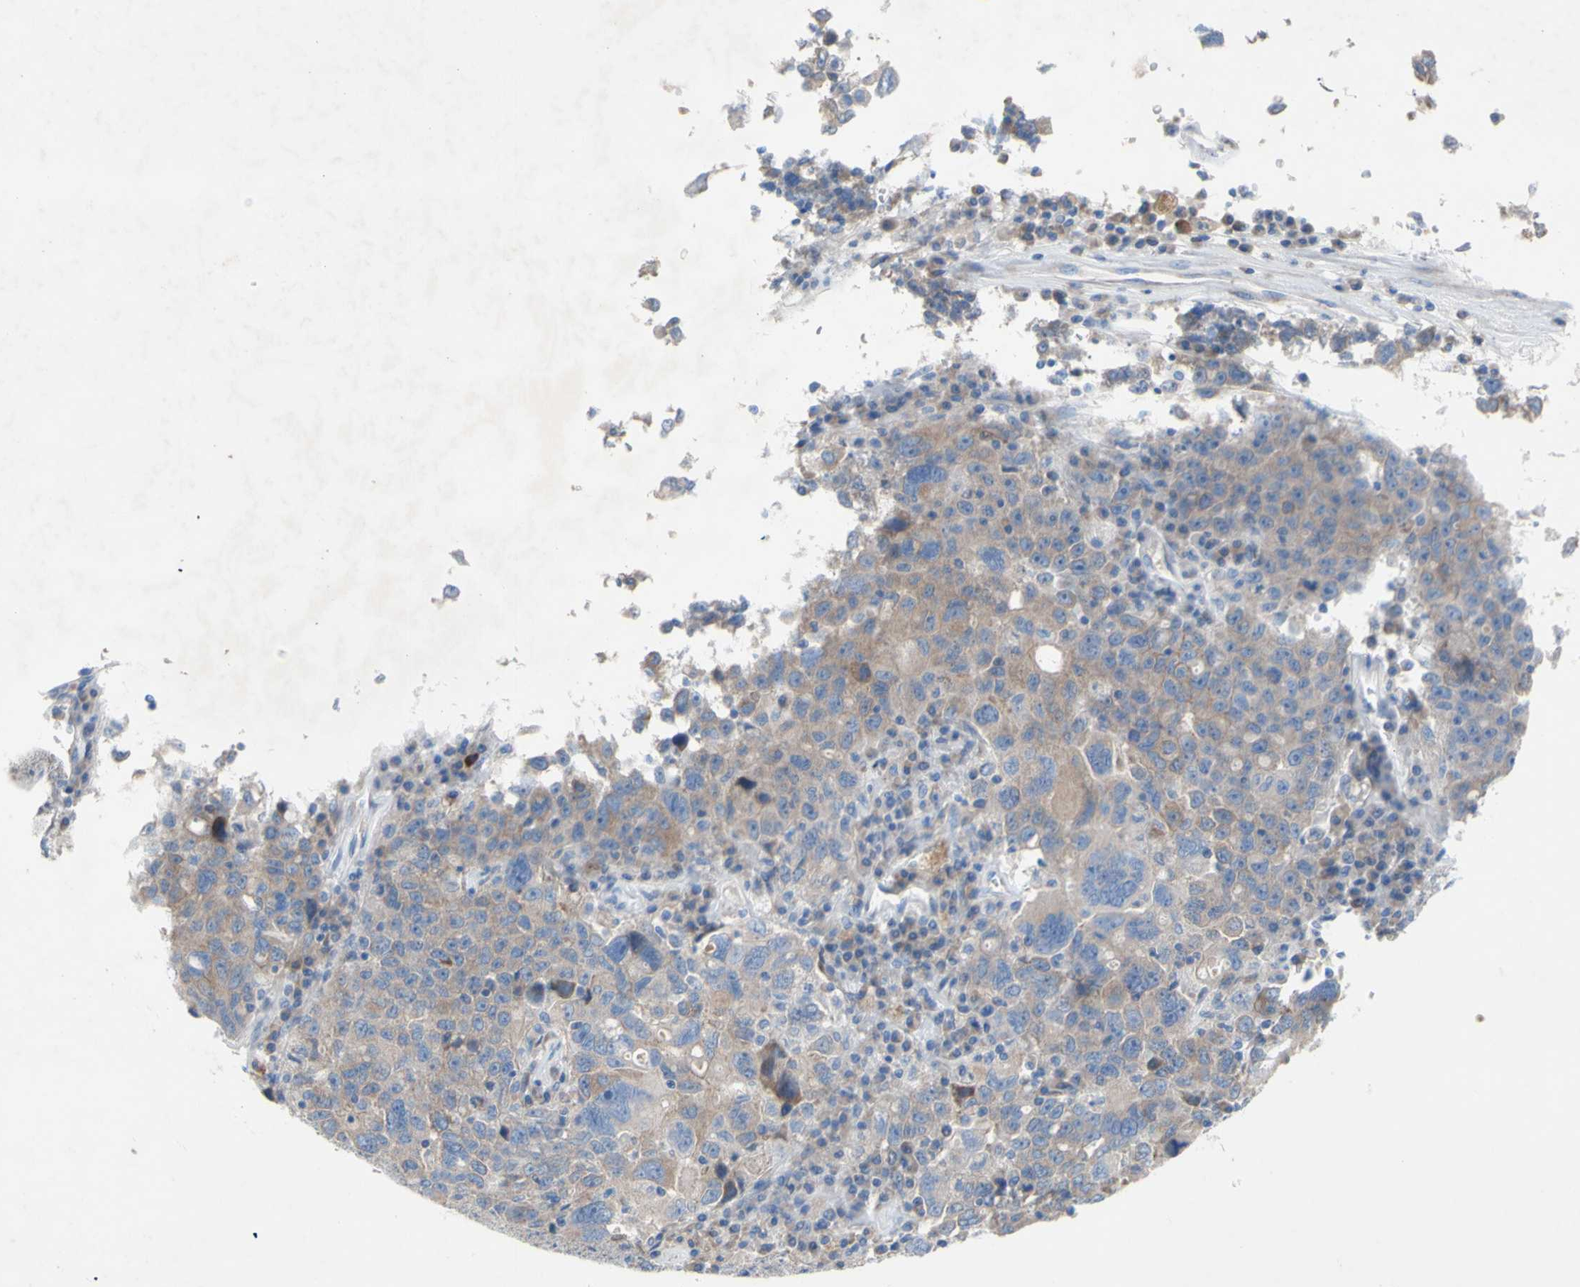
{"staining": {"intensity": "weak", "quantity": "<25%", "location": "cytoplasmic/membranous"}, "tissue": "ovarian cancer", "cell_type": "Tumor cells", "image_type": "cancer", "snomed": [{"axis": "morphology", "description": "Carcinoma, endometroid"}, {"axis": "topography", "description": "Ovary"}], "caption": "This histopathology image is of ovarian endometroid carcinoma stained with immunohistochemistry (IHC) to label a protein in brown with the nuclei are counter-stained blue. There is no expression in tumor cells.", "gene": "TMIGD2", "patient": {"sex": "female", "age": 62}}